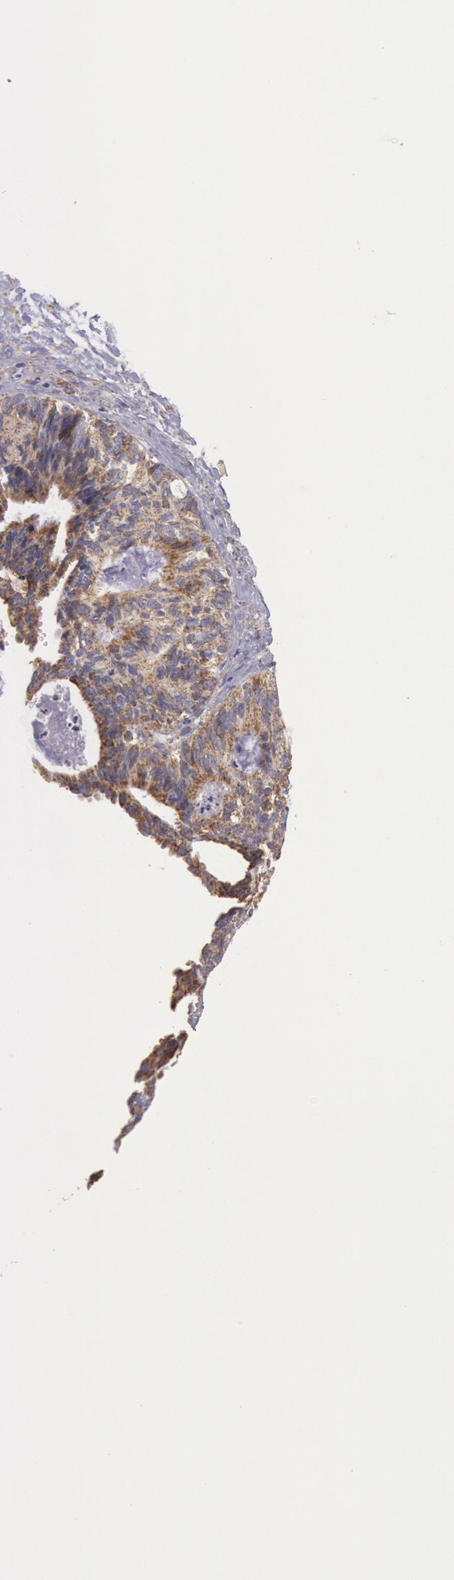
{"staining": {"intensity": "moderate", "quantity": ">75%", "location": "cytoplasmic/membranous"}, "tissue": "ovarian cancer", "cell_type": "Tumor cells", "image_type": "cancer", "snomed": [{"axis": "morphology", "description": "Carcinoma, endometroid"}, {"axis": "topography", "description": "Ovary"}], "caption": "Ovarian cancer was stained to show a protein in brown. There is medium levels of moderate cytoplasmic/membranous expression in approximately >75% of tumor cells.", "gene": "CYC1", "patient": {"sex": "female", "age": 52}}